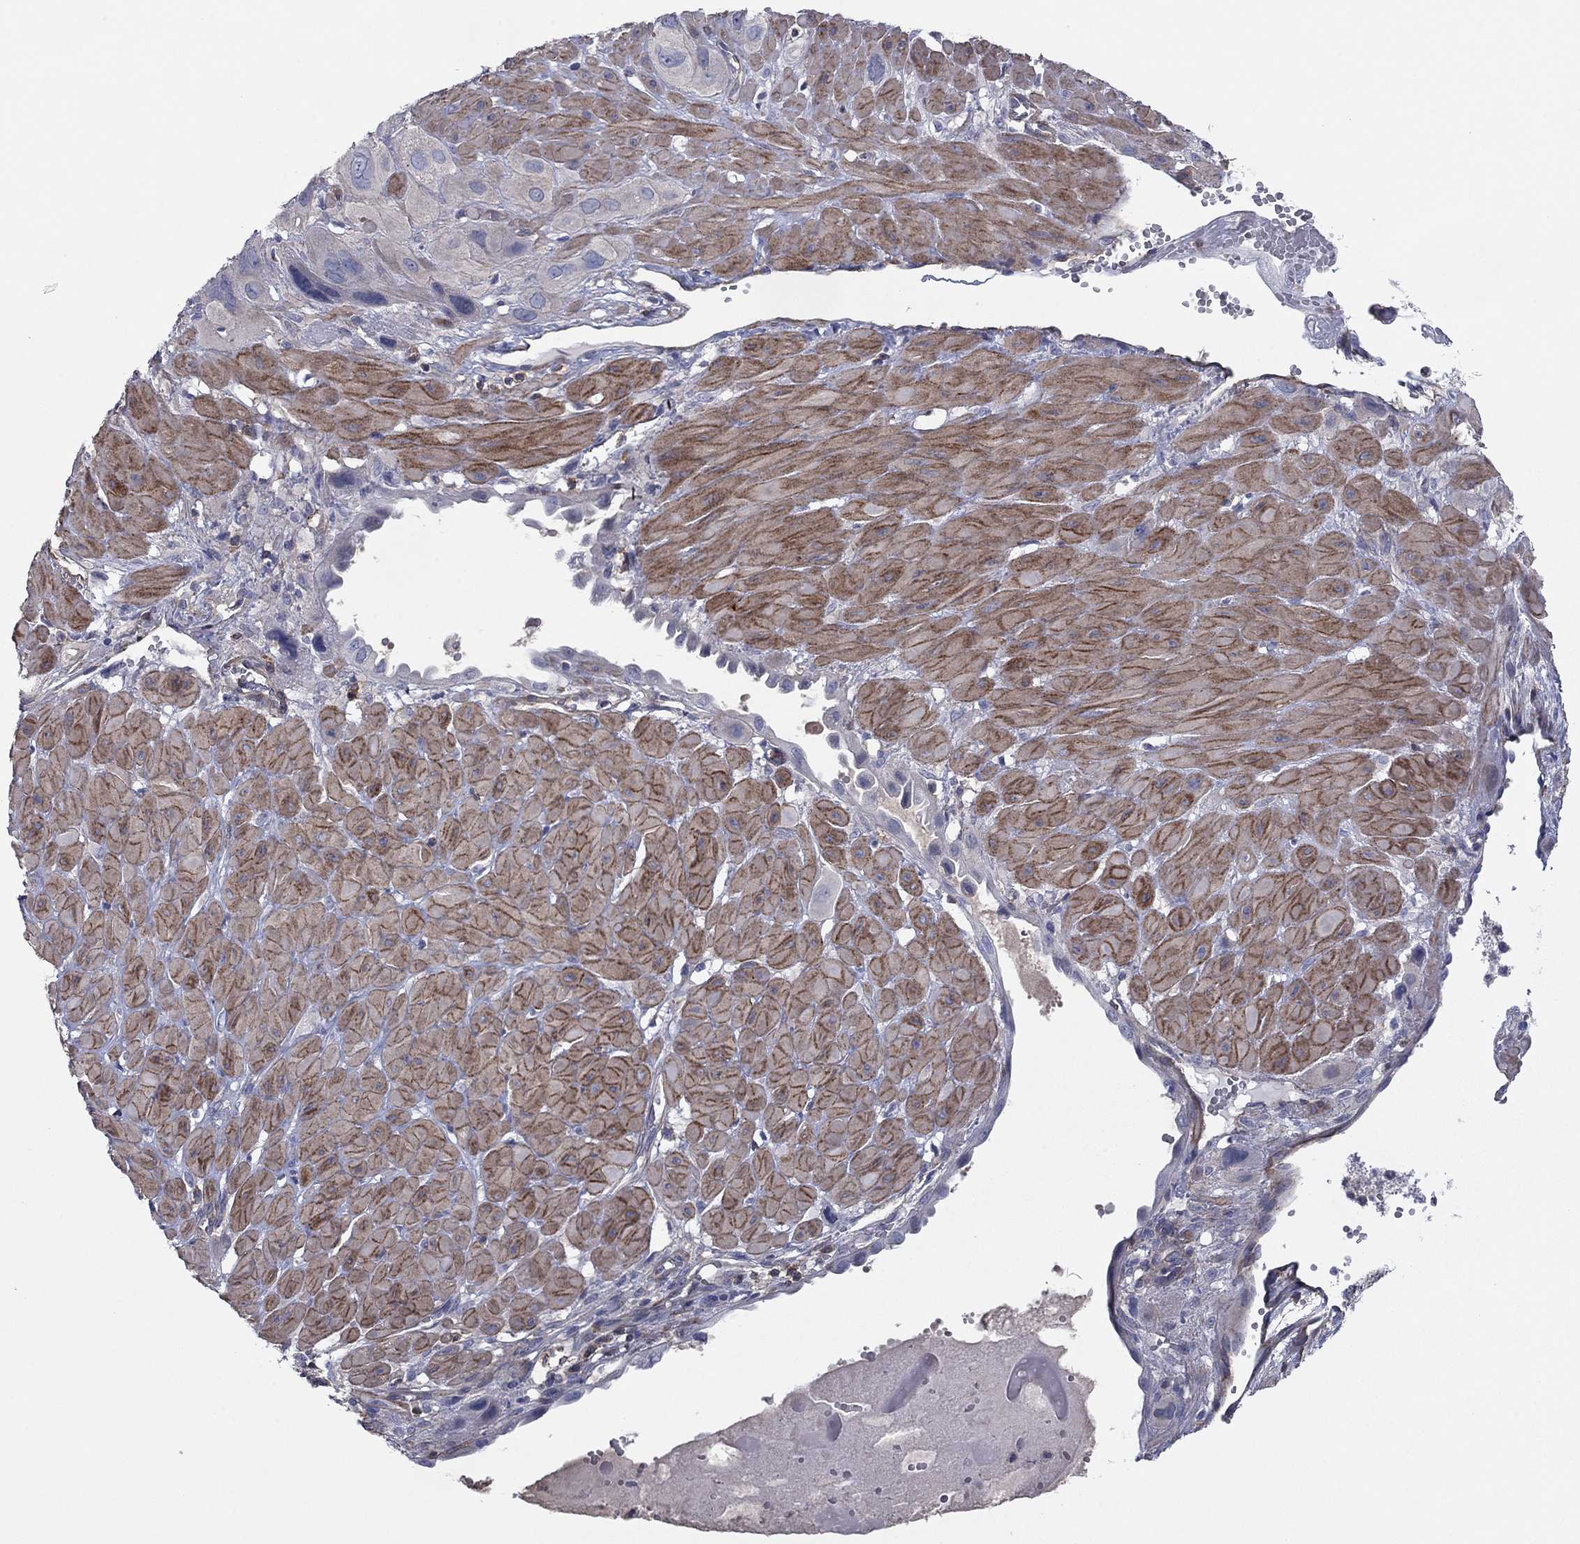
{"staining": {"intensity": "negative", "quantity": "none", "location": "none"}, "tissue": "cervical cancer", "cell_type": "Tumor cells", "image_type": "cancer", "snomed": [{"axis": "morphology", "description": "Squamous cell carcinoma, NOS"}, {"axis": "topography", "description": "Cervix"}], "caption": "Immunohistochemical staining of squamous cell carcinoma (cervical) shows no significant positivity in tumor cells.", "gene": "PSD4", "patient": {"sex": "female", "age": 34}}